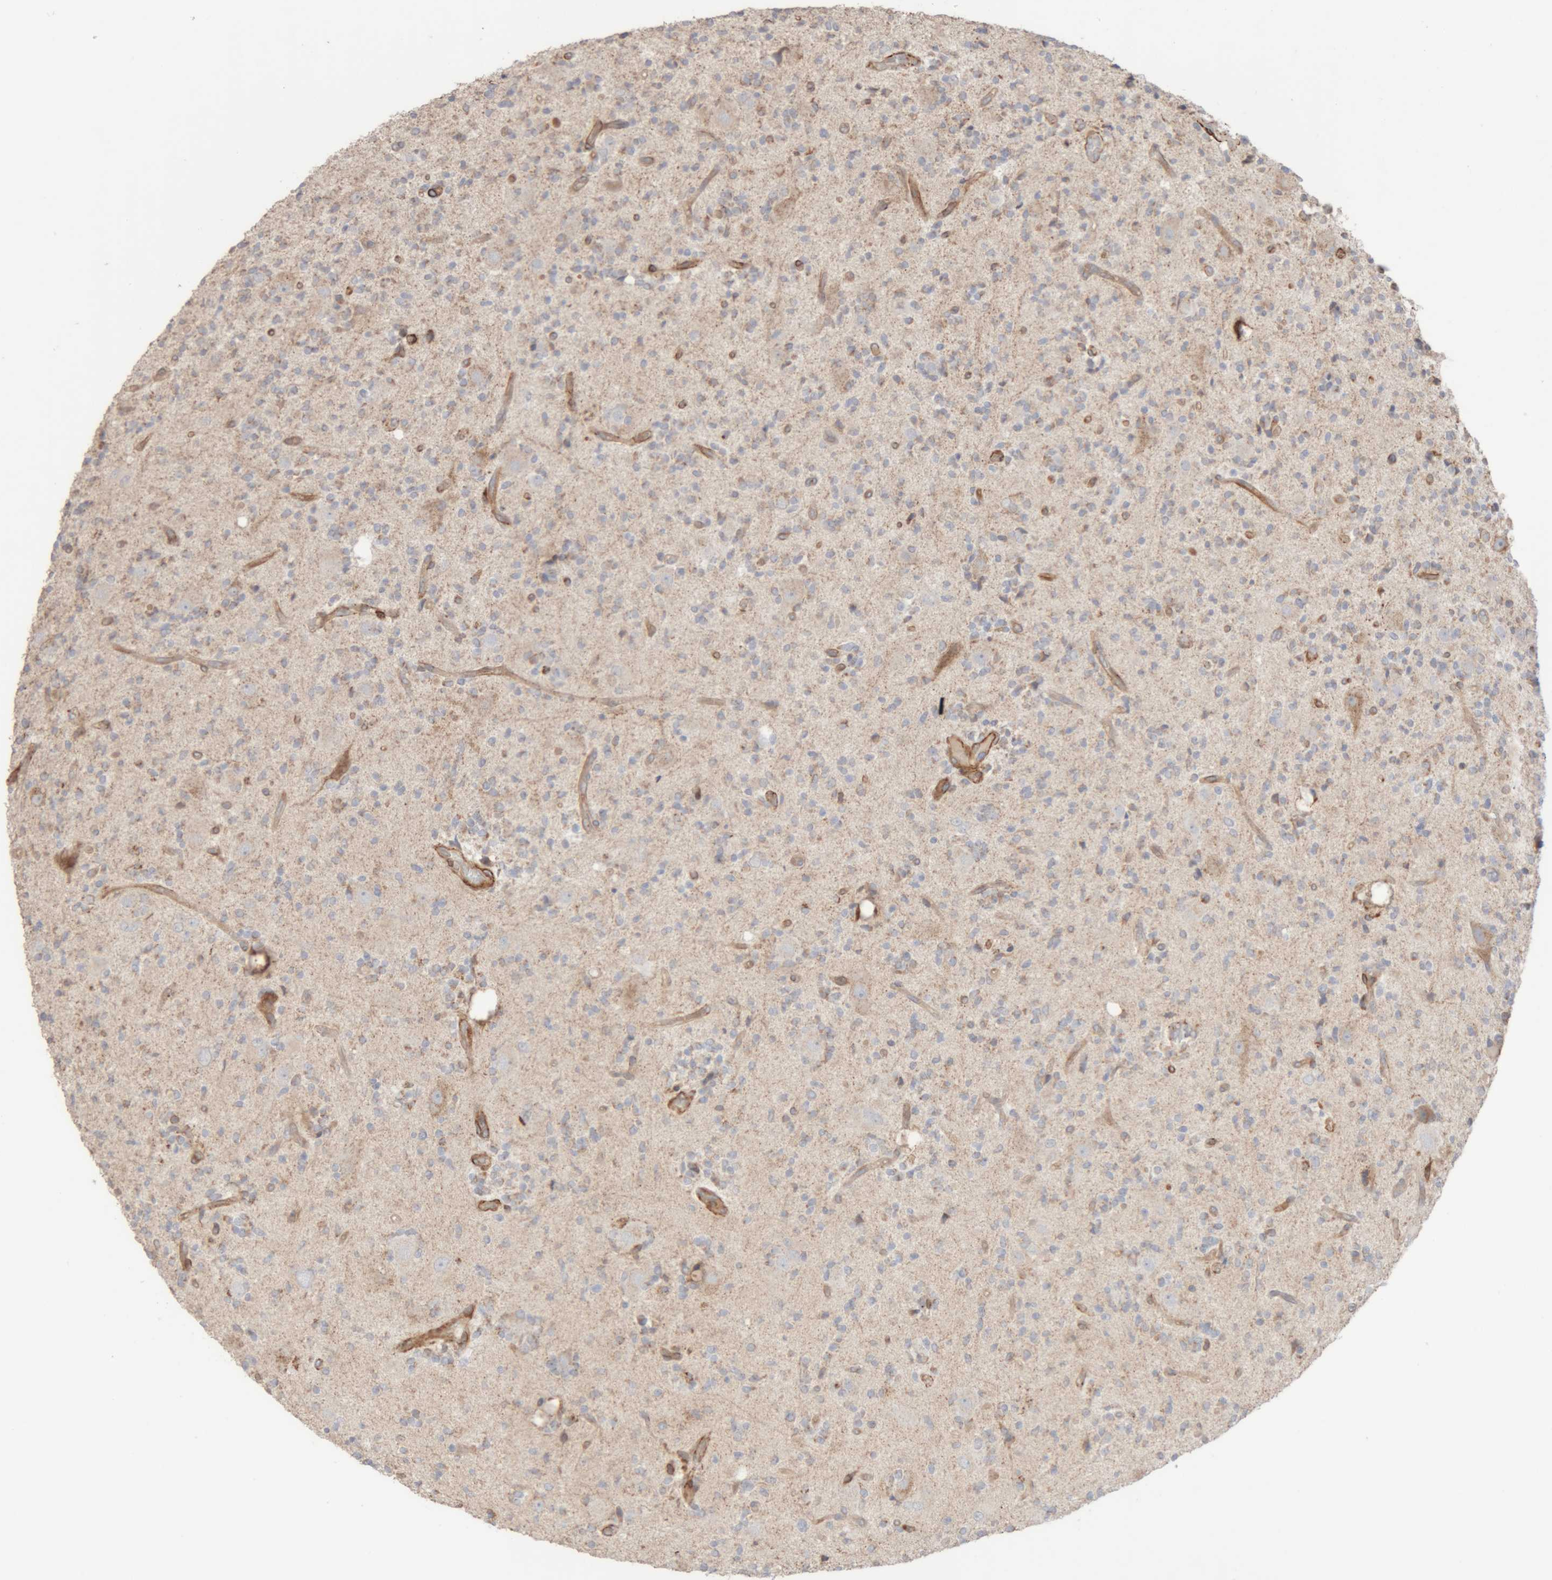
{"staining": {"intensity": "negative", "quantity": "none", "location": "none"}, "tissue": "glioma", "cell_type": "Tumor cells", "image_type": "cancer", "snomed": [{"axis": "morphology", "description": "Glioma, malignant, High grade"}, {"axis": "topography", "description": "Brain"}], "caption": "Immunohistochemistry of human glioma shows no positivity in tumor cells.", "gene": "RAB32", "patient": {"sex": "male", "age": 34}}